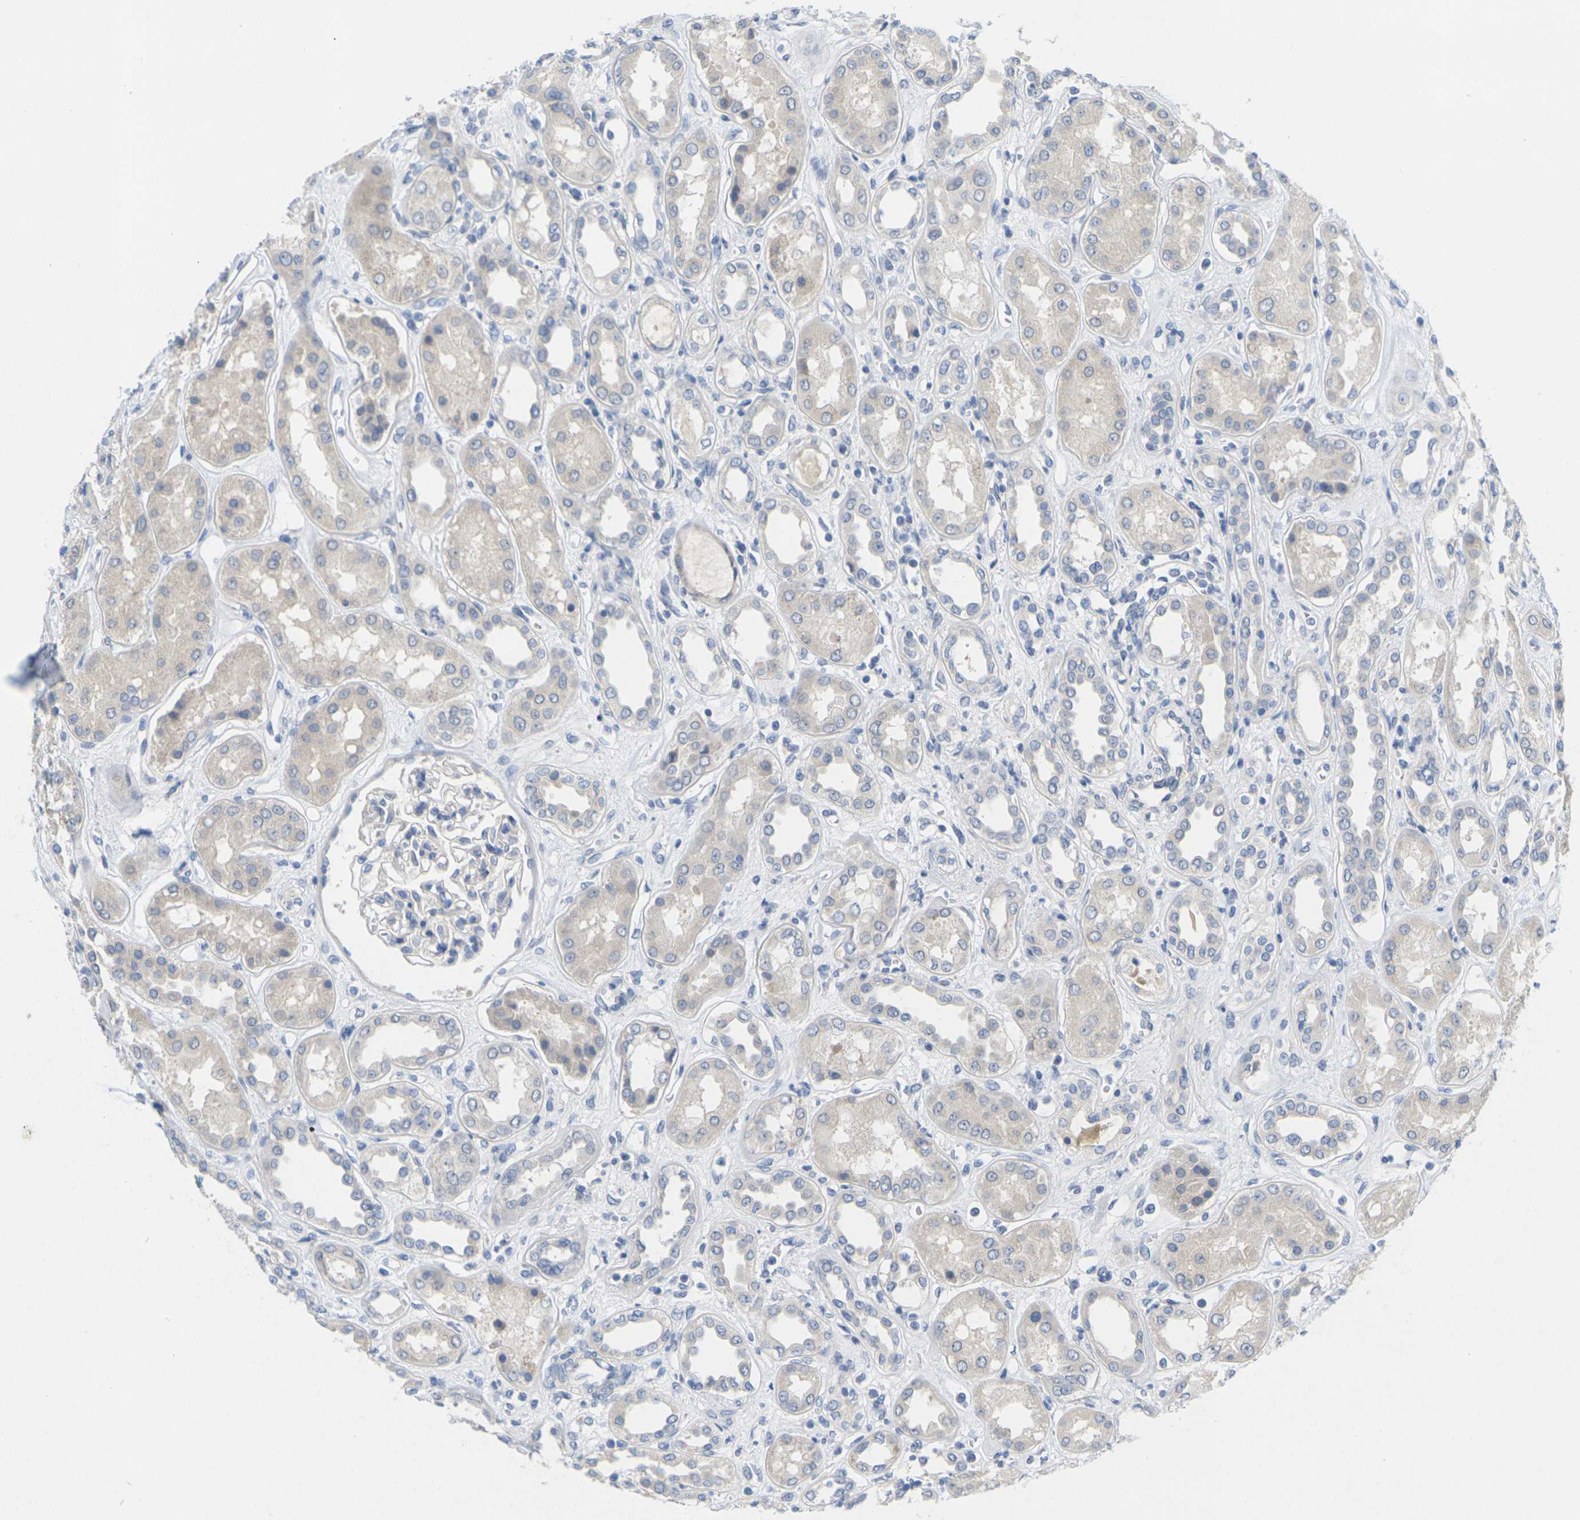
{"staining": {"intensity": "weak", "quantity": "<25%", "location": "cytoplasmic/membranous"}, "tissue": "kidney", "cell_type": "Cells in glomeruli", "image_type": "normal", "snomed": [{"axis": "morphology", "description": "Normal tissue, NOS"}, {"axis": "topography", "description": "Kidney"}], "caption": "Cells in glomeruli show no significant staining in unremarkable kidney. The staining is performed using DAB brown chromogen with nuclei counter-stained in using hematoxylin.", "gene": "TNNI3", "patient": {"sex": "male", "age": 59}}